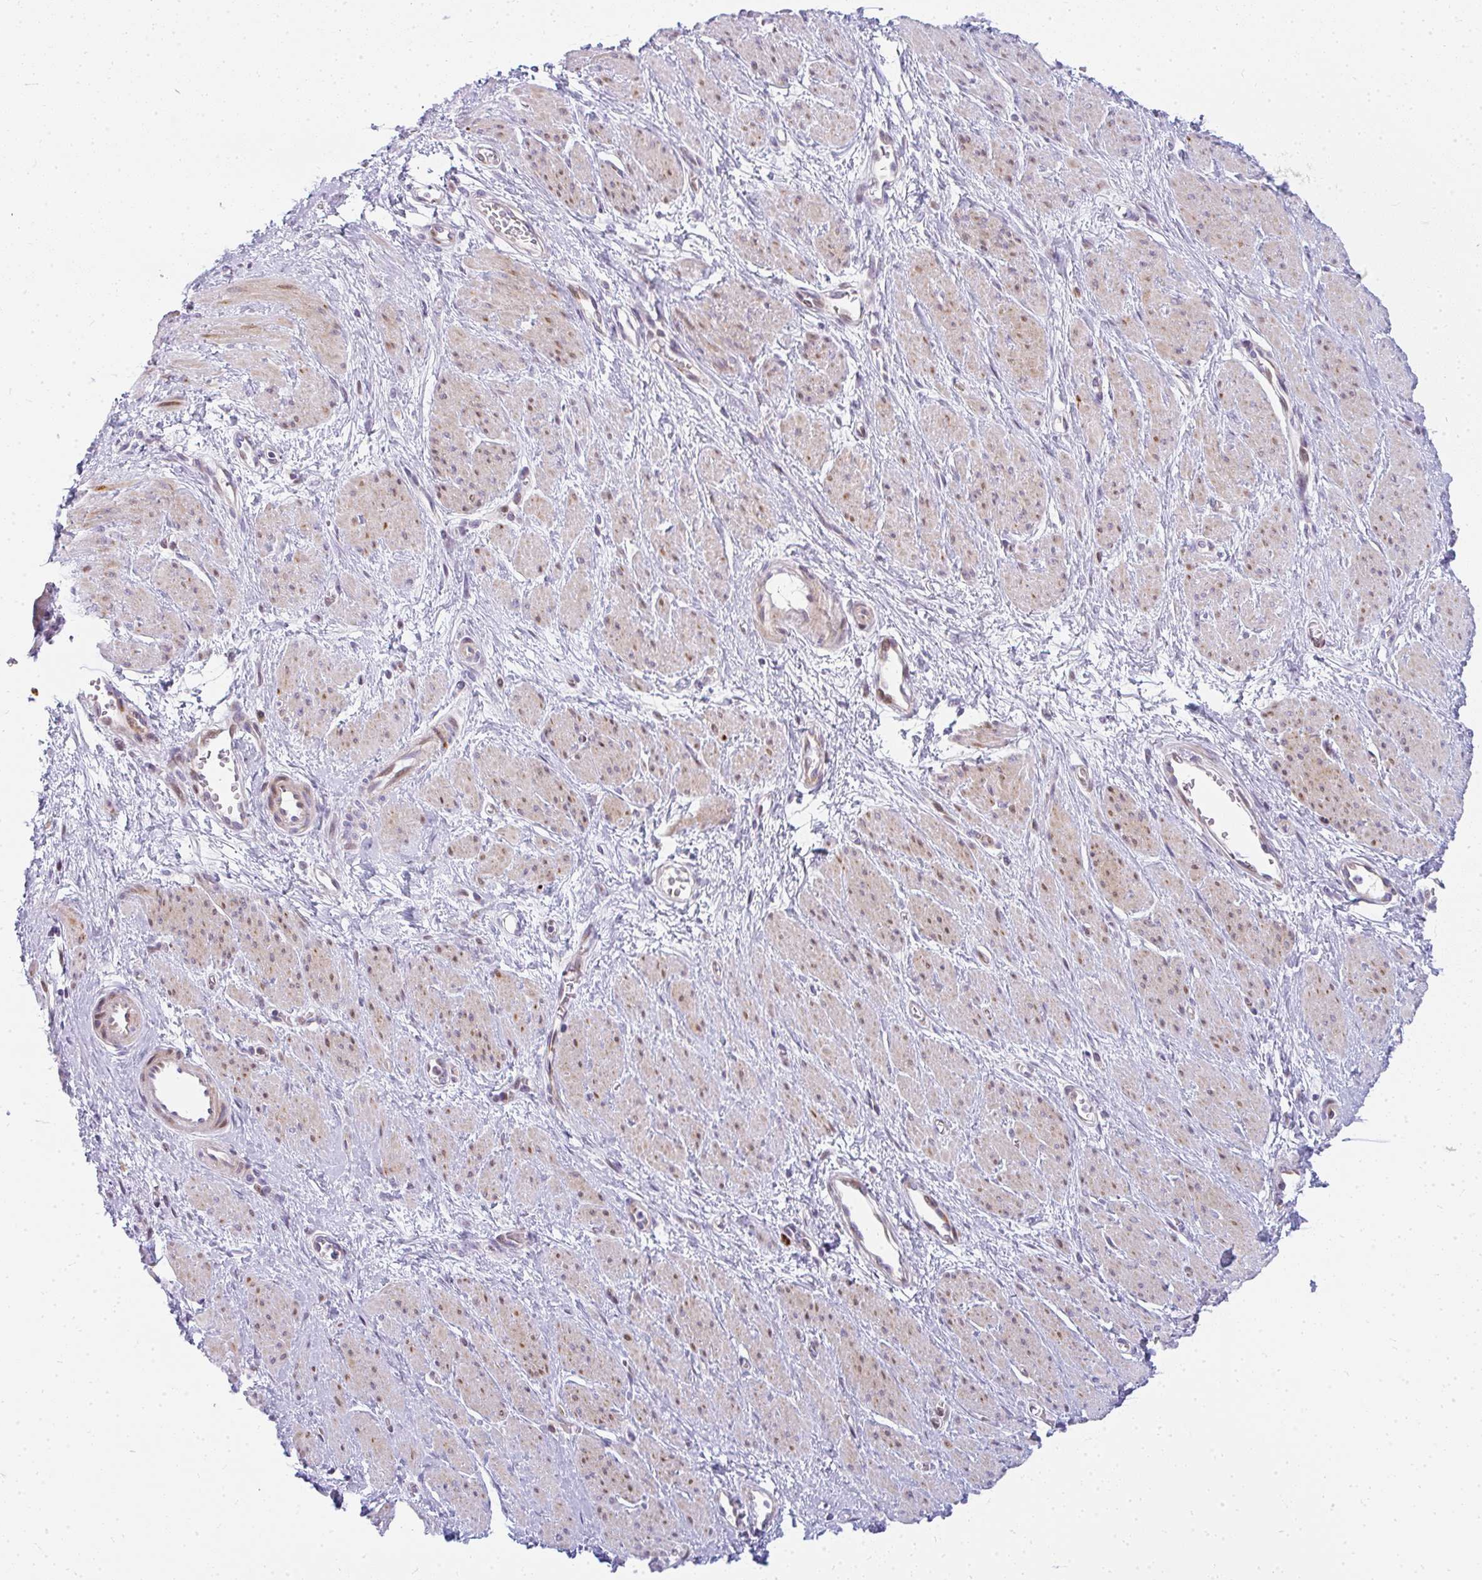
{"staining": {"intensity": "moderate", "quantity": "25%-75%", "location": "nuclear"}, "tissue": "smooth muscle", "cell_type": "Smooth muscle cells", "image_type": "normal", "snomed": [{"axis": "morphology", "description": "Normal tissue, NOS"}, {"axis": "topography", "description": "Smooth muscle"}, {"axis": "topography", "description": "Uterus"}], "caption": "Smooth muscle stained with DAB (3,3'-diaminobenzidine) immunohistochemistry (IHC) exhibits medium levels of moderate nuclear staining in about 25%-75% of smooth muscle cells. The staining is performed using DAB (3,3'-diaminobenzidine) brown chromogen to label protein expression. The nuclei are counter-stained blue using hematoxylin.", "gene": "PLA2G5", "patient": {"sex": "female", "age": 39}}